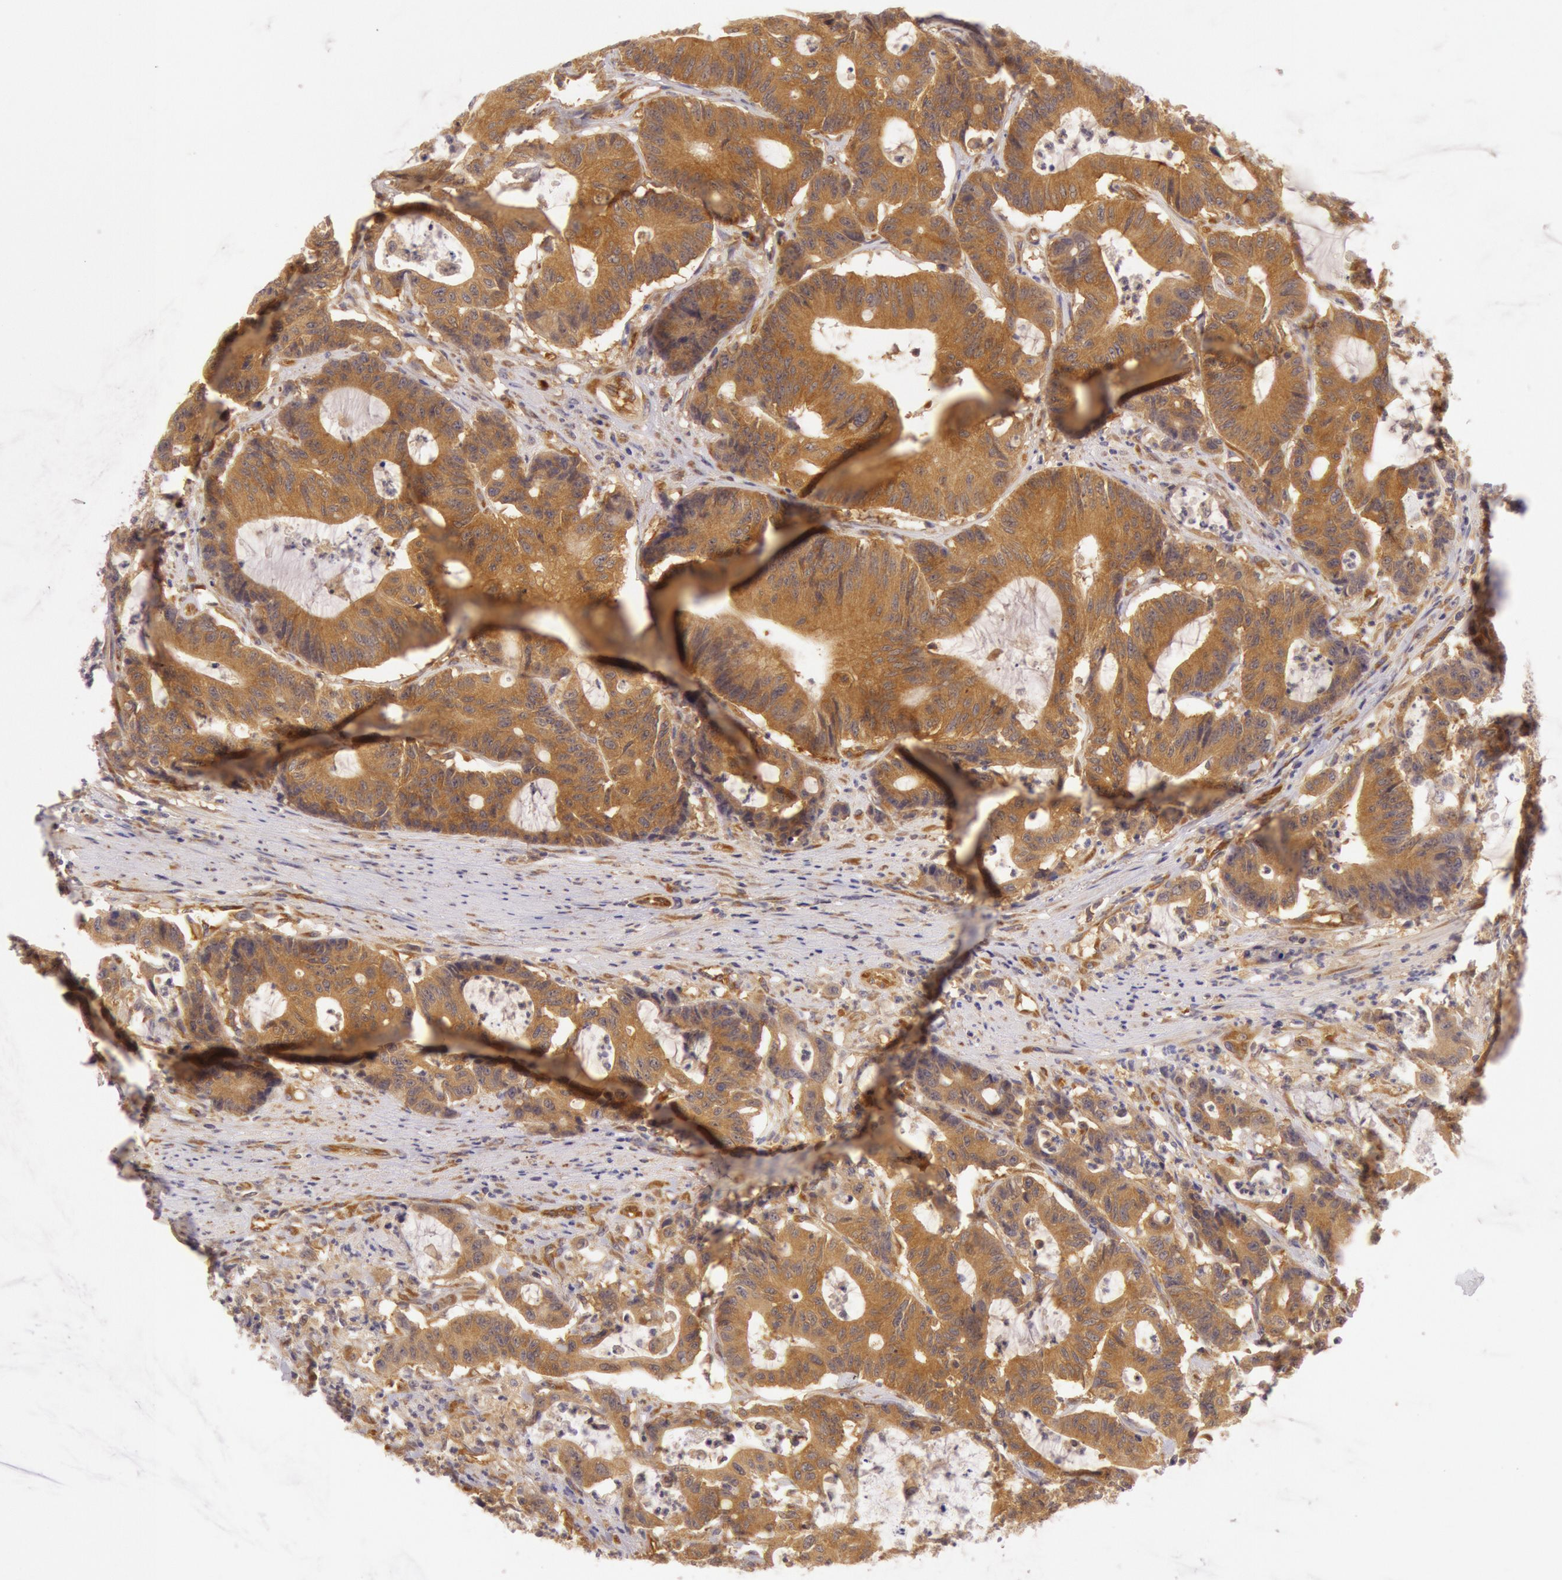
{"staining": {"intensity": "moderate", "quantity": ">75%", "location": "cytoplasmic/membranous"}, "tissue": "colorectal cancer", "cell_type": "Tumor cells", "image_type": "cancer", "snomed": [{"axis": "morphology", "description": "Adenocarcinoma, NOS"}, {"axis": "topography", "description": "Colon"}], "caption": "This image reveals immunohistochemistry staining of human colorectal cancer, with medium moderate cytoplasmic/membranous expression in about >75% of tumor cells.", "gene": "CHUK", "patient": {"sex": "female", "age": 84}}